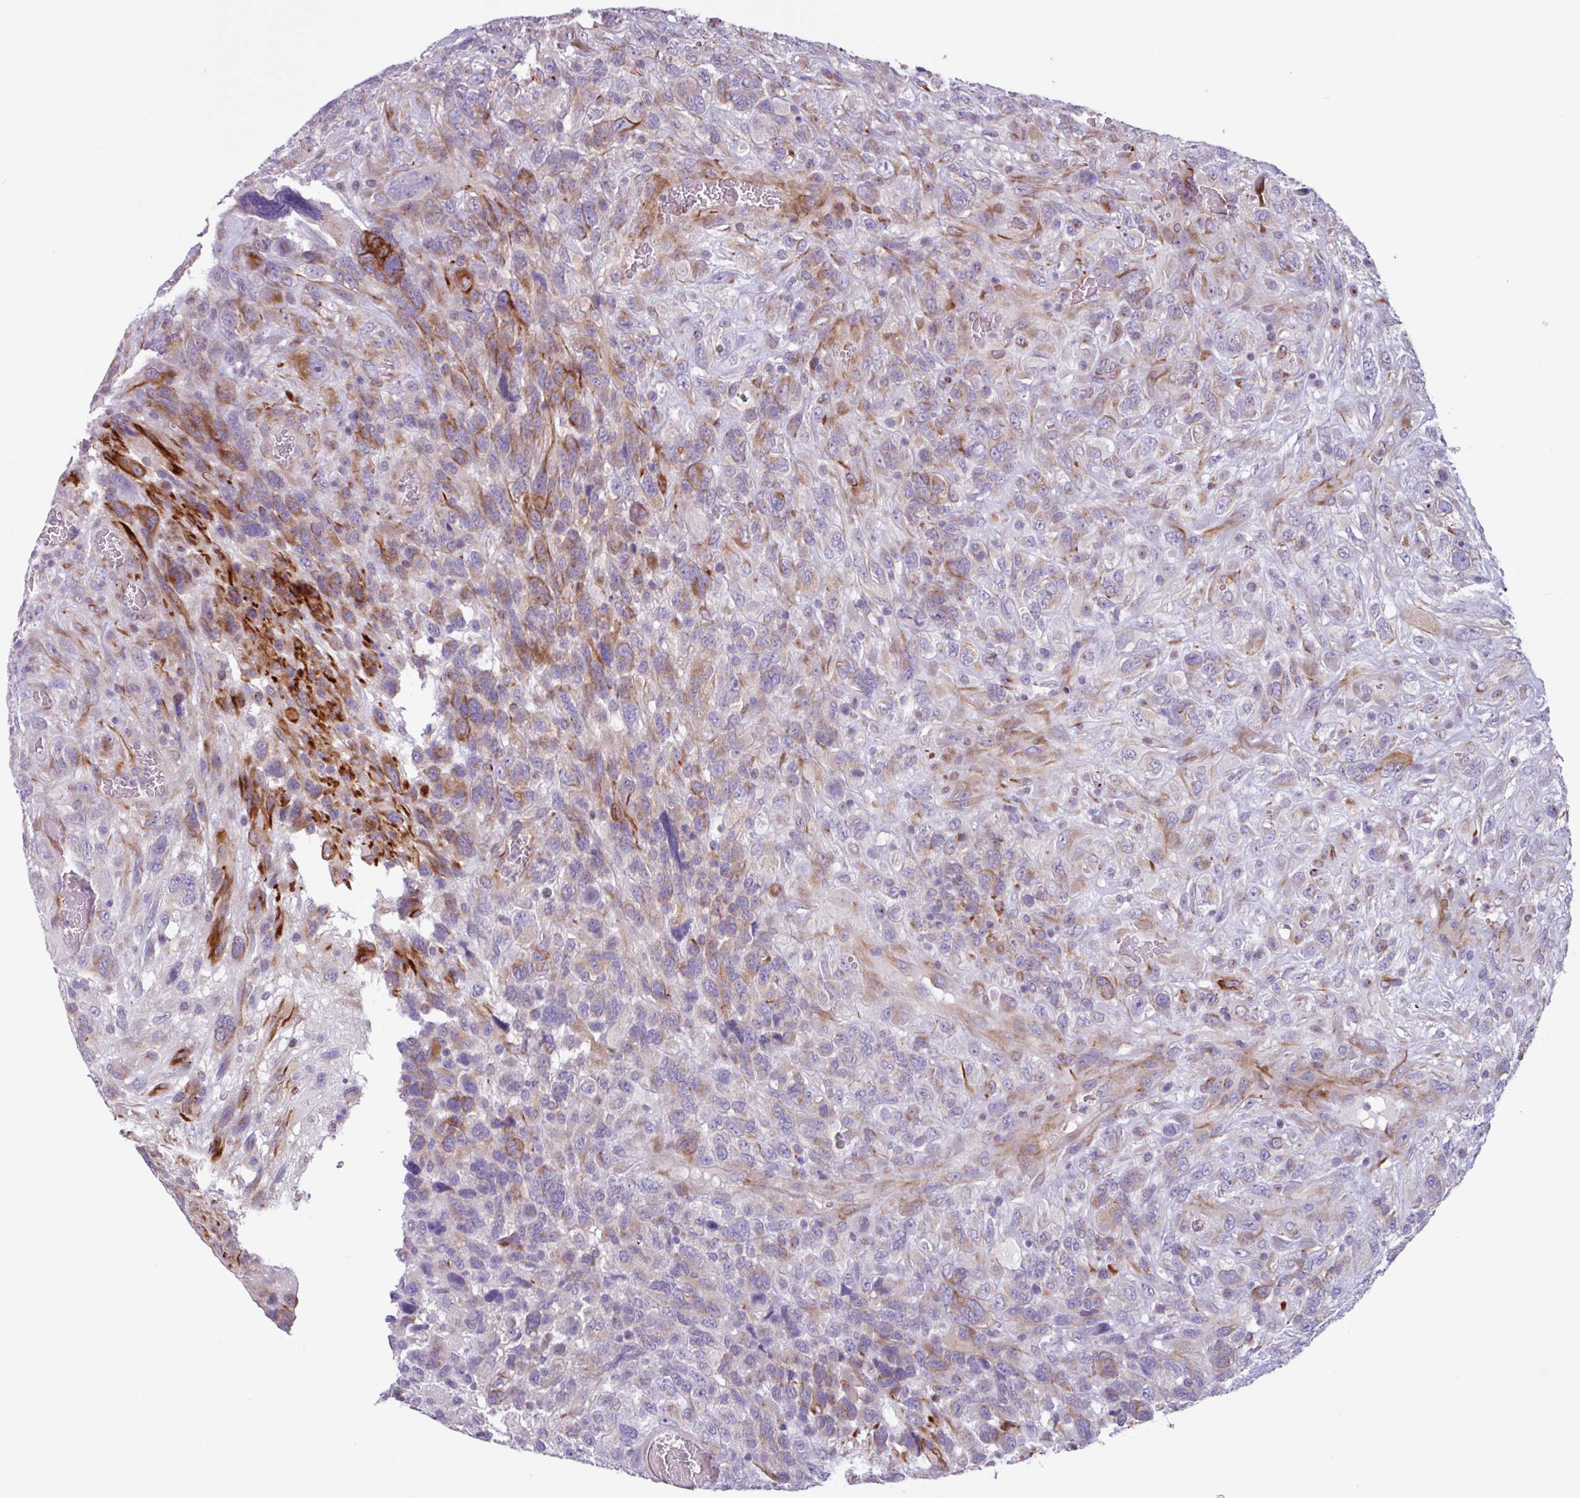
{"staining": {"intensity": "moderate", "quantity": "25%-75%", "location": "cytoplasmic/membranous"}, "tissue": "glioma", "cell_type": "Tumor cells", "image_type": "cancer", "snomed": [{"axis": "morphology", "description": "Glioma, malignant, High grade"}, {"axis": "topography", "description": "Brain"}], "caption": "Glioma stained with a protein marker demonstrates moderate staining in tumor cells.", "gene": "ADGRE1", "patient": {"sex": "male", "age": 61}}